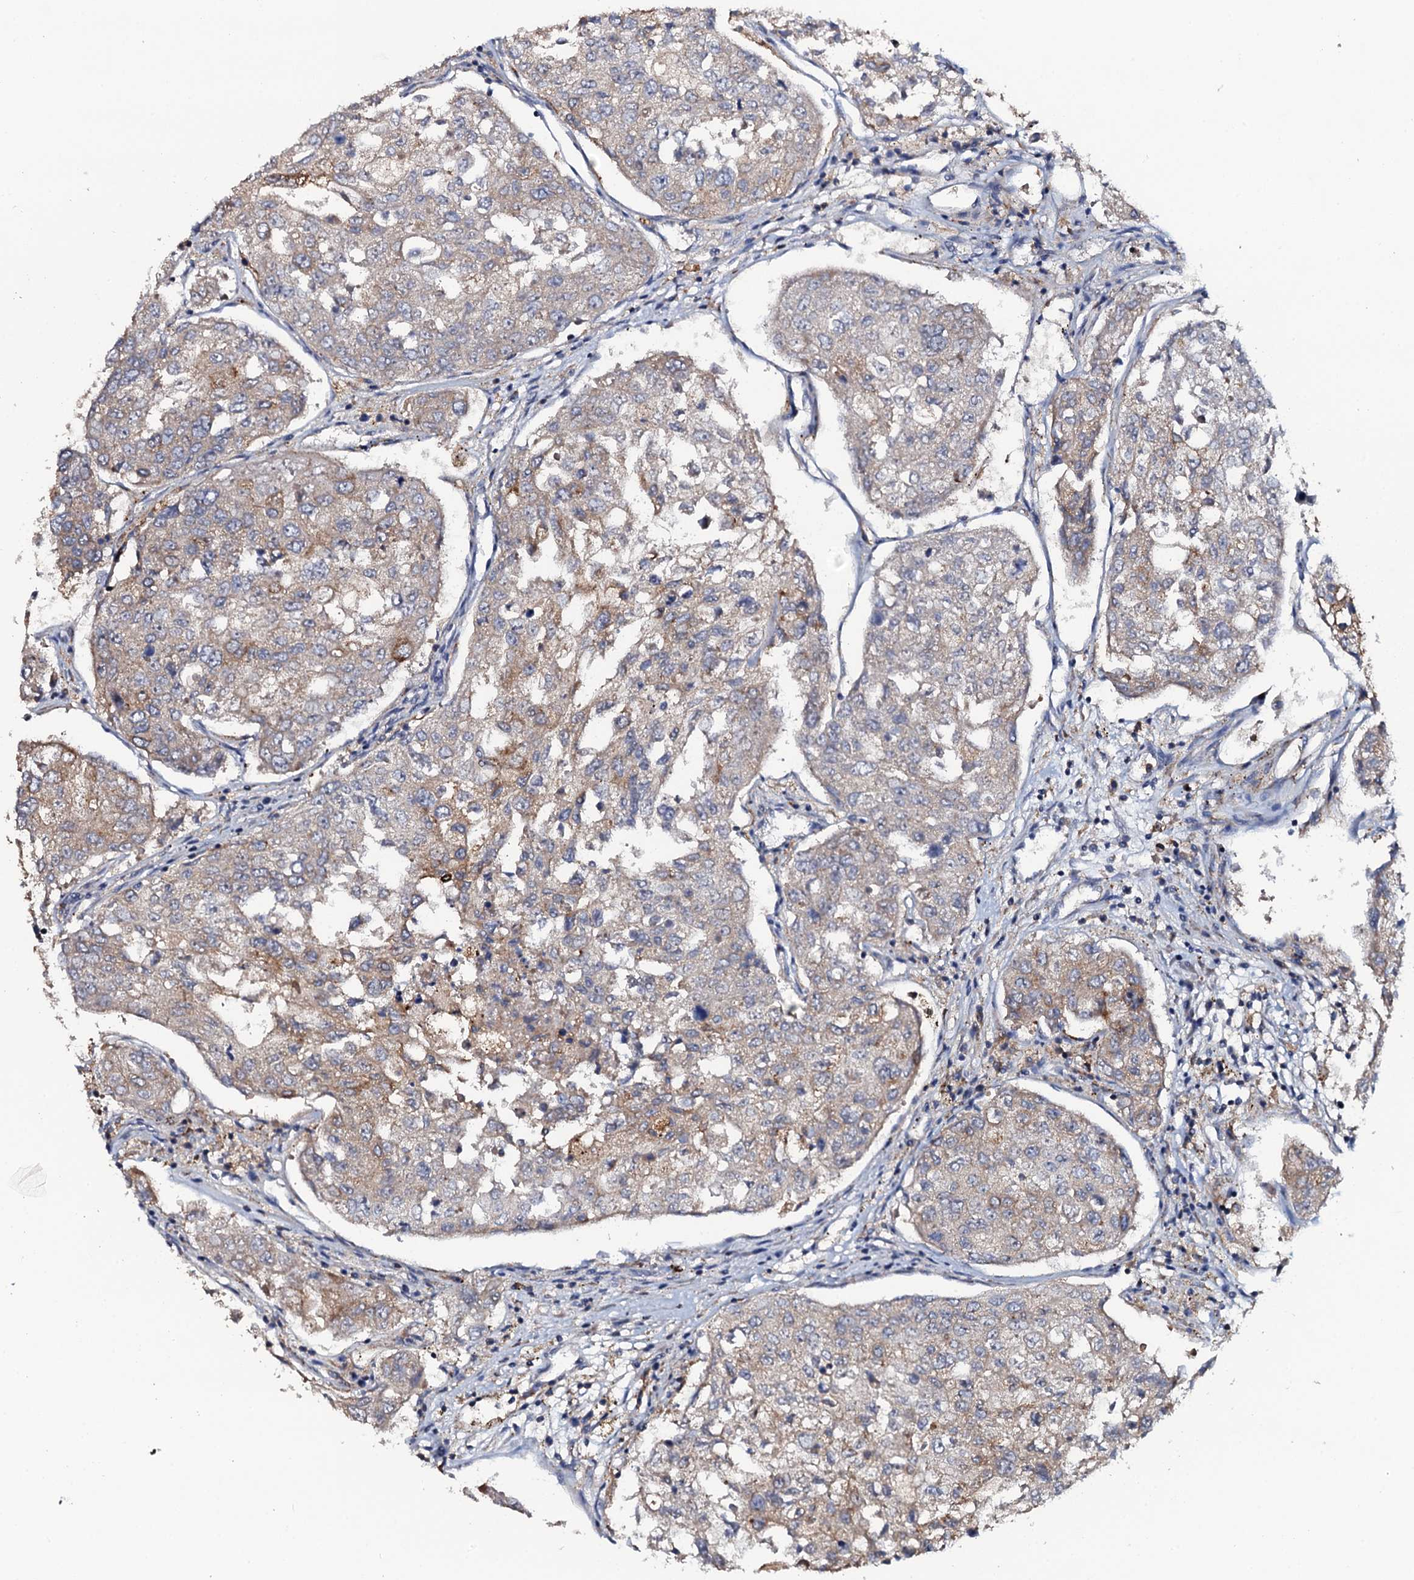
{"staining": {"intensity": "moderate", "quantity": "25%-75%", "location": "cytoplasmic/membranous"}, "tissue": "urothelial cancer", "cell_type": "Tumor cells", "image_type": "cancer", "snomed": [{"axis": "morphology", "description": "Urothelial carcinoma, High grade"}, {"axis": "topography", "description": "Lymph node"}, {"axis": "topography", "description": "Urinary bladder"}], "caption": "Protein staining of urothelial cancer tissue reveals moderate cytoplasmic/membranous staining in about 25%-75% of tumor cells.", "gene": "VAMP8", "patient": {"sex": "male", "age": 51}}